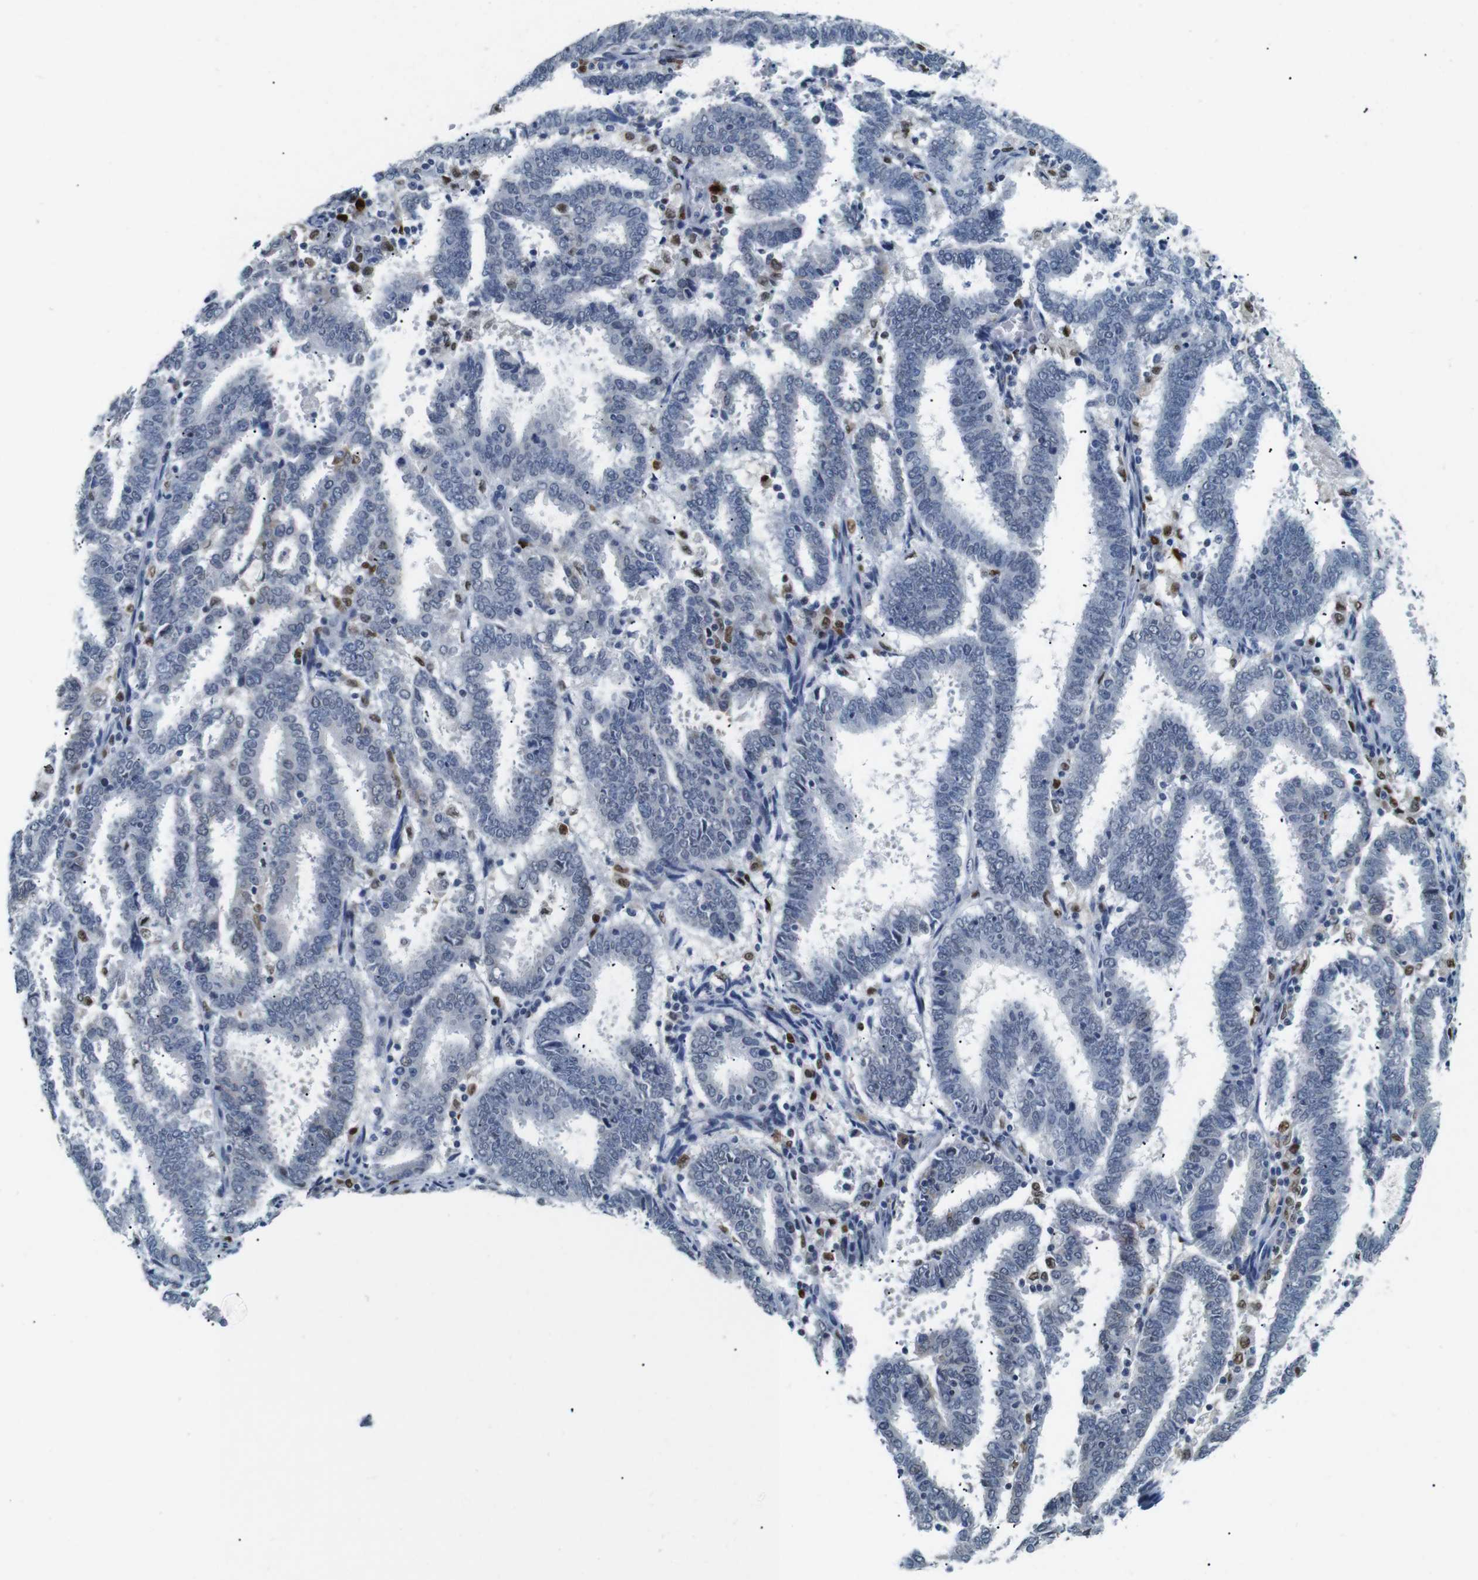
{"staining": {"intensity": "negative", "quantity": "none", "location": "none"}, "tissue": "endometrial cancer", "cell_type": "Tumor cells", "image_type": "cancer", "snomed": [{"axis": "morphology", "description": "Adenocarcinoma, NOS"}, {"axis": "topography", "description": "Uterus"}], "caption": "Immunohistochemistry micrograph of endometrial cancer (adenocarcinoma) stained for a protein (brown), which displays no positivity in tumor cells.", "gene": "IRF8", "patient": {"sex": "female", "age": 83}}